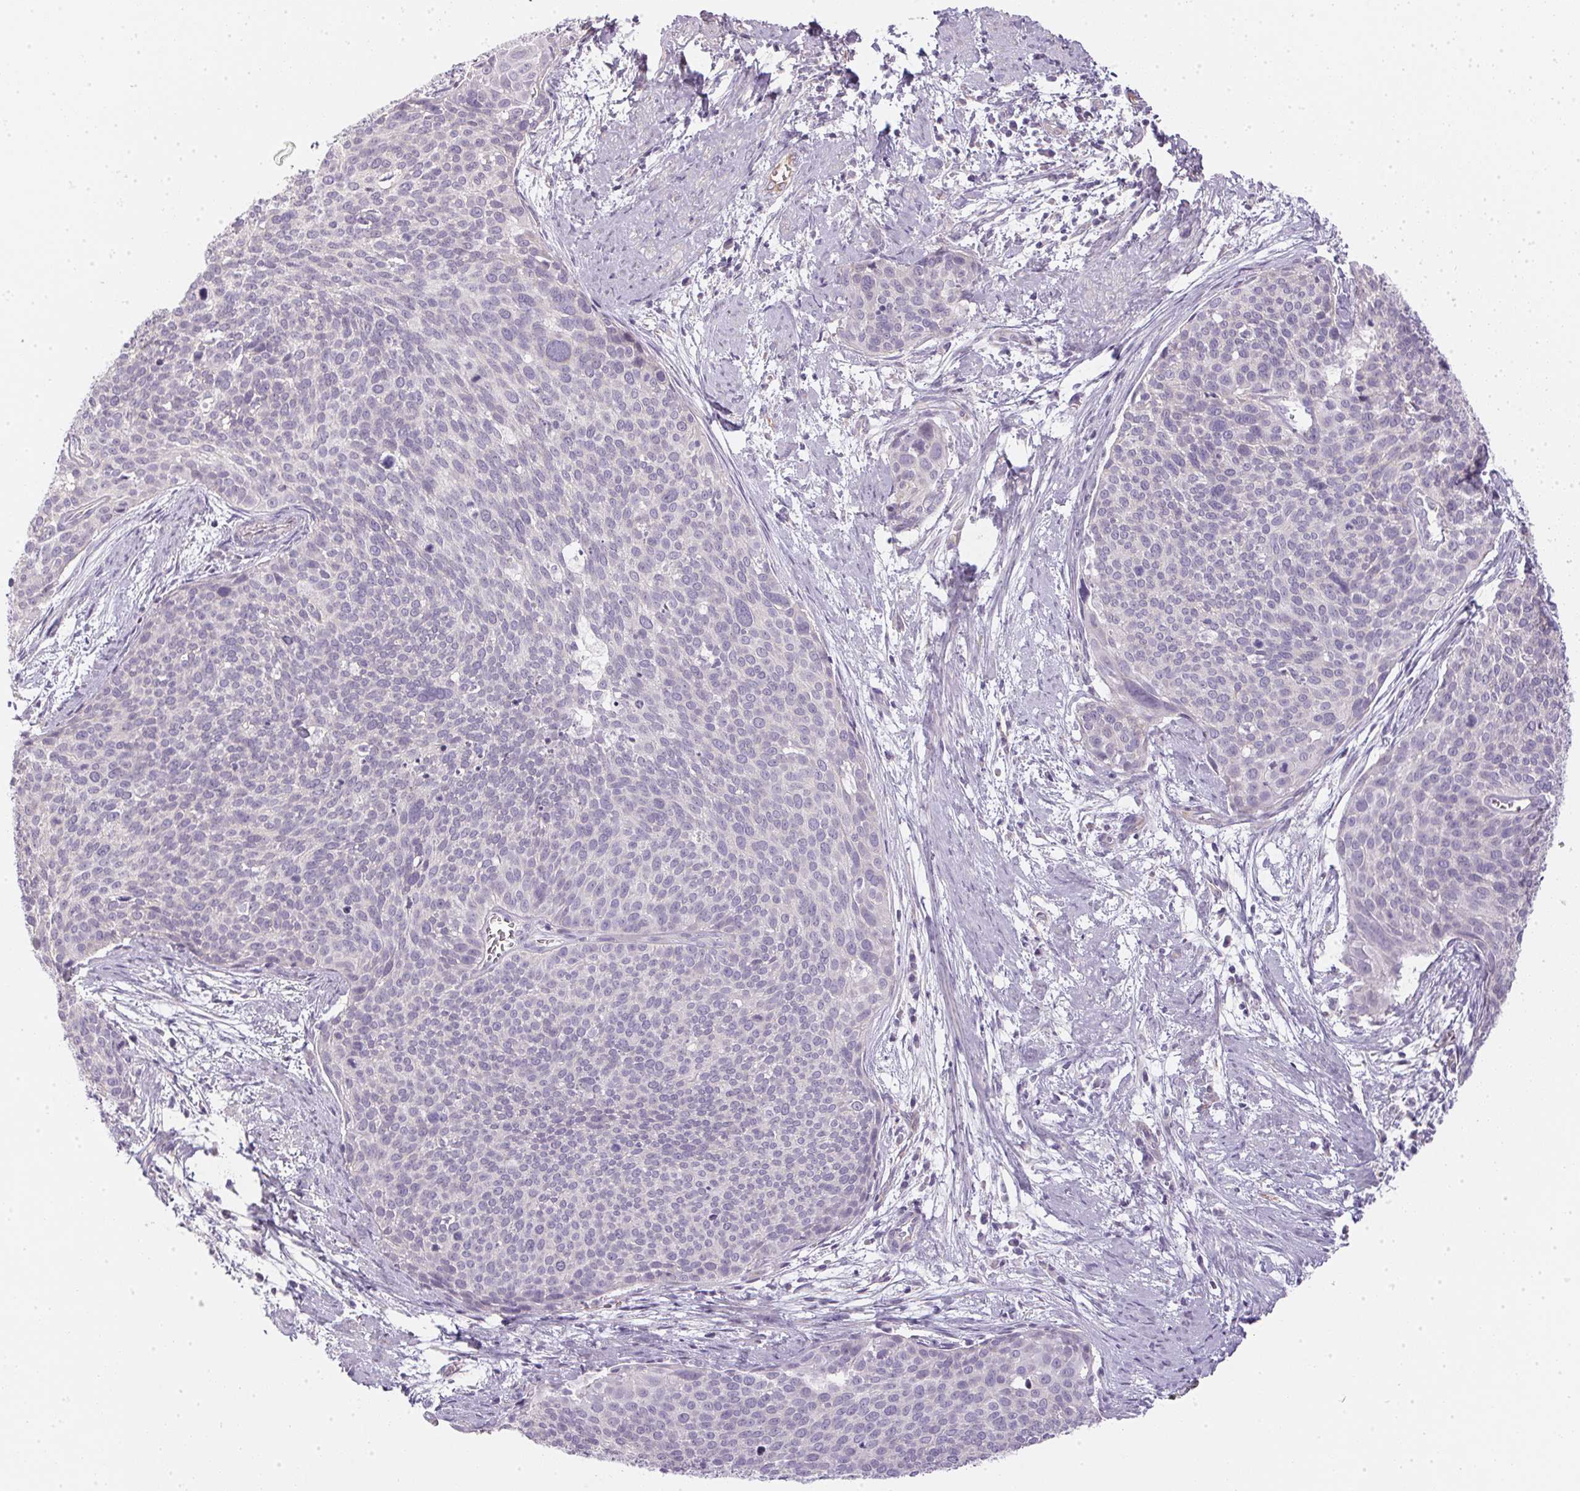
{"staining": {"intensity": "negative", "quantity": "none", "location": "none"}, "tissue": "cervical cancer", "cell_type": "Tumor cells", "image_type": "cancer", "snomed": [{"axis": "morphology", "description": "Squamous cell carcinoma, NOS"}, {"axis": "topography", "description": "Cervix"}], "caption": "High magnification brightfield microscopy of cervical cancer (squamous cell carcinoma) stained with DAB (3,3'-diaminobenzidine) (brown) and counterstained with hematoxylin (blue): tumor cells show no significant staining.", "gene": "SMYD1", "patient": {"sex": "female", "age": 39}}